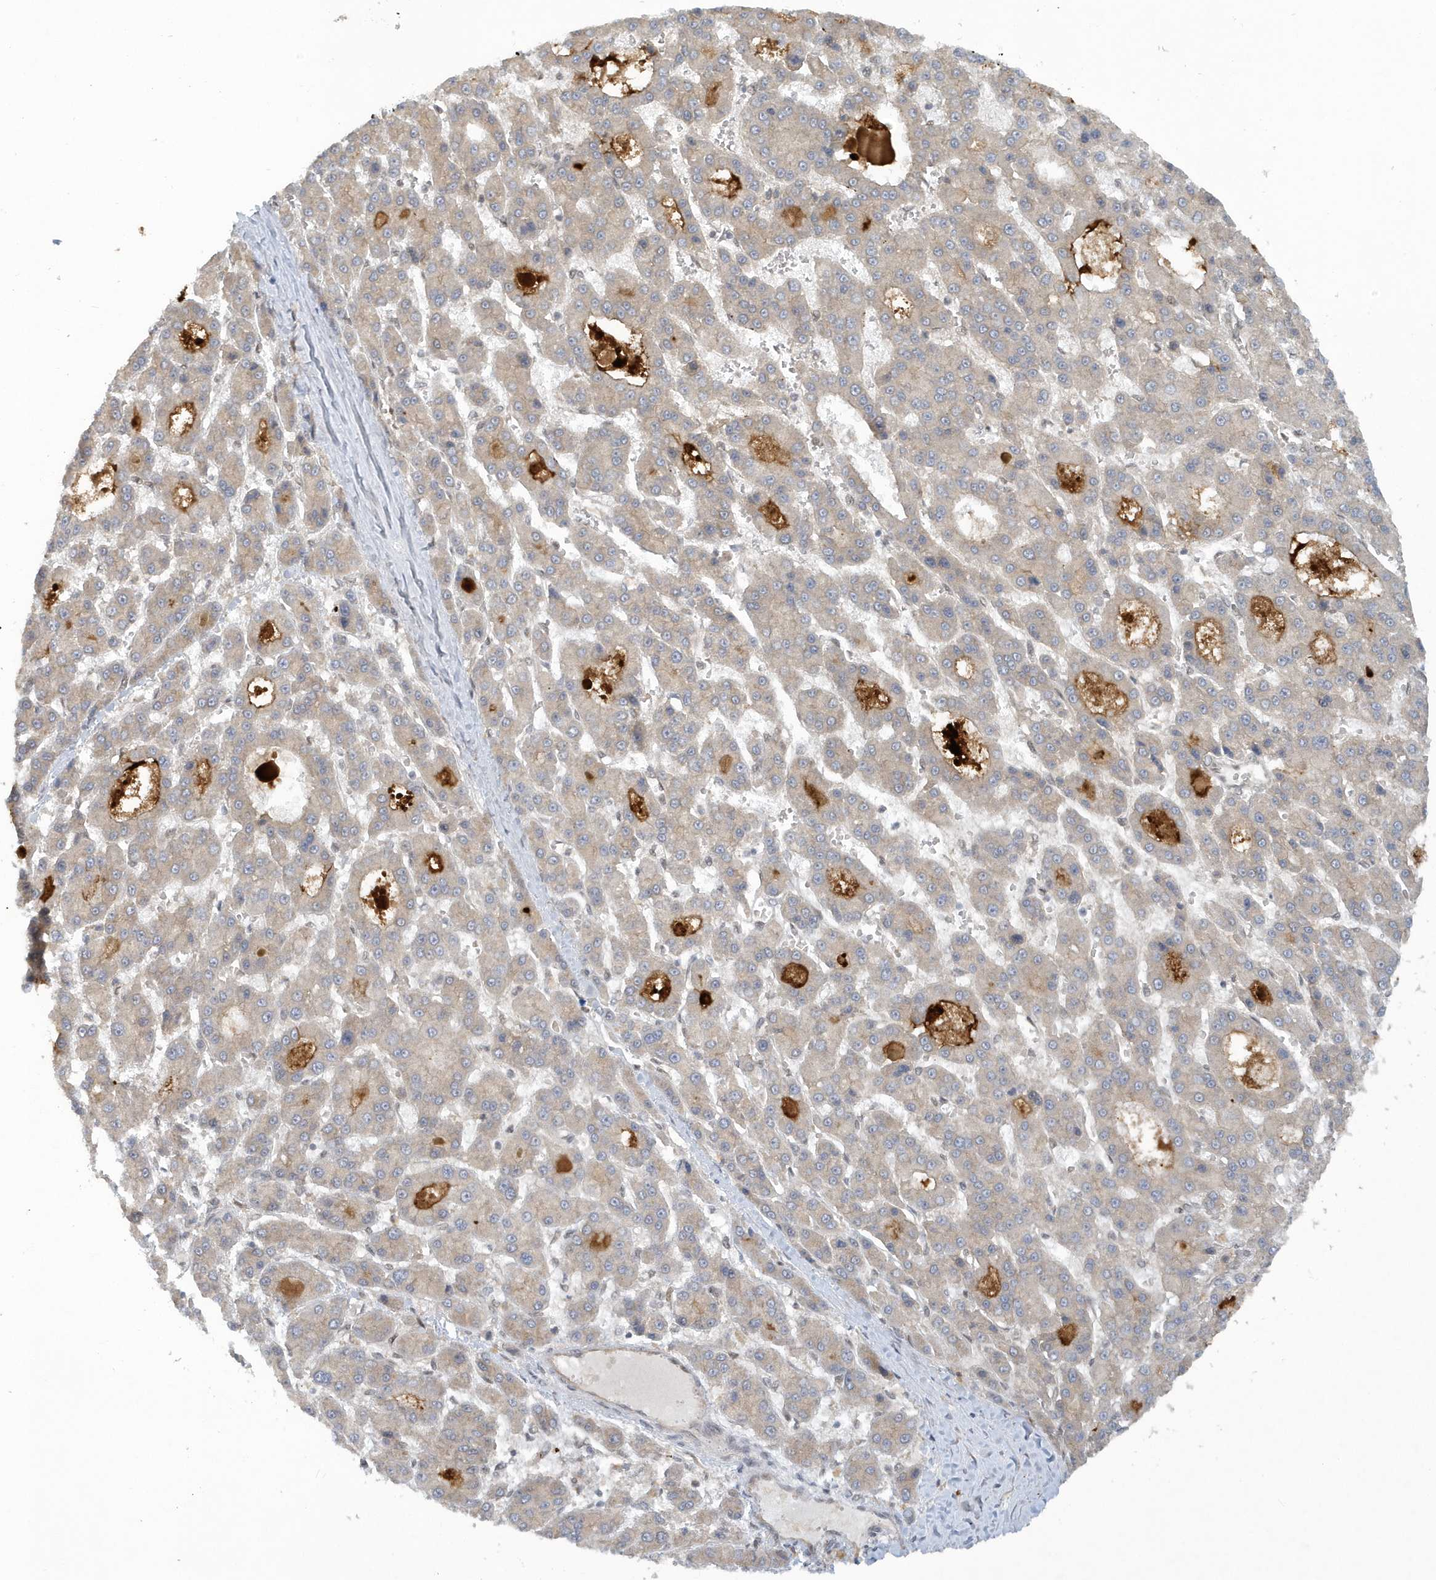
{"staining": {"intensity": "weak", "quantity": "<25%", "location": "cytoplasmic/membranous"}, "tissue": "liver cancer", "cell_type": "Tumor cells", "image_type": "cancer", "snomed": [{"axis": "morphology", "description": "Carcinoma, Hepatocellular, NOS"}, {"axis": "topography", "description": "Liver"}], "caption": "This is an IHC image of liver cancer. There is no positivity in tumor cells.", "gene": "ATG4A", "patient": {"sex": "male", "age": 70}}